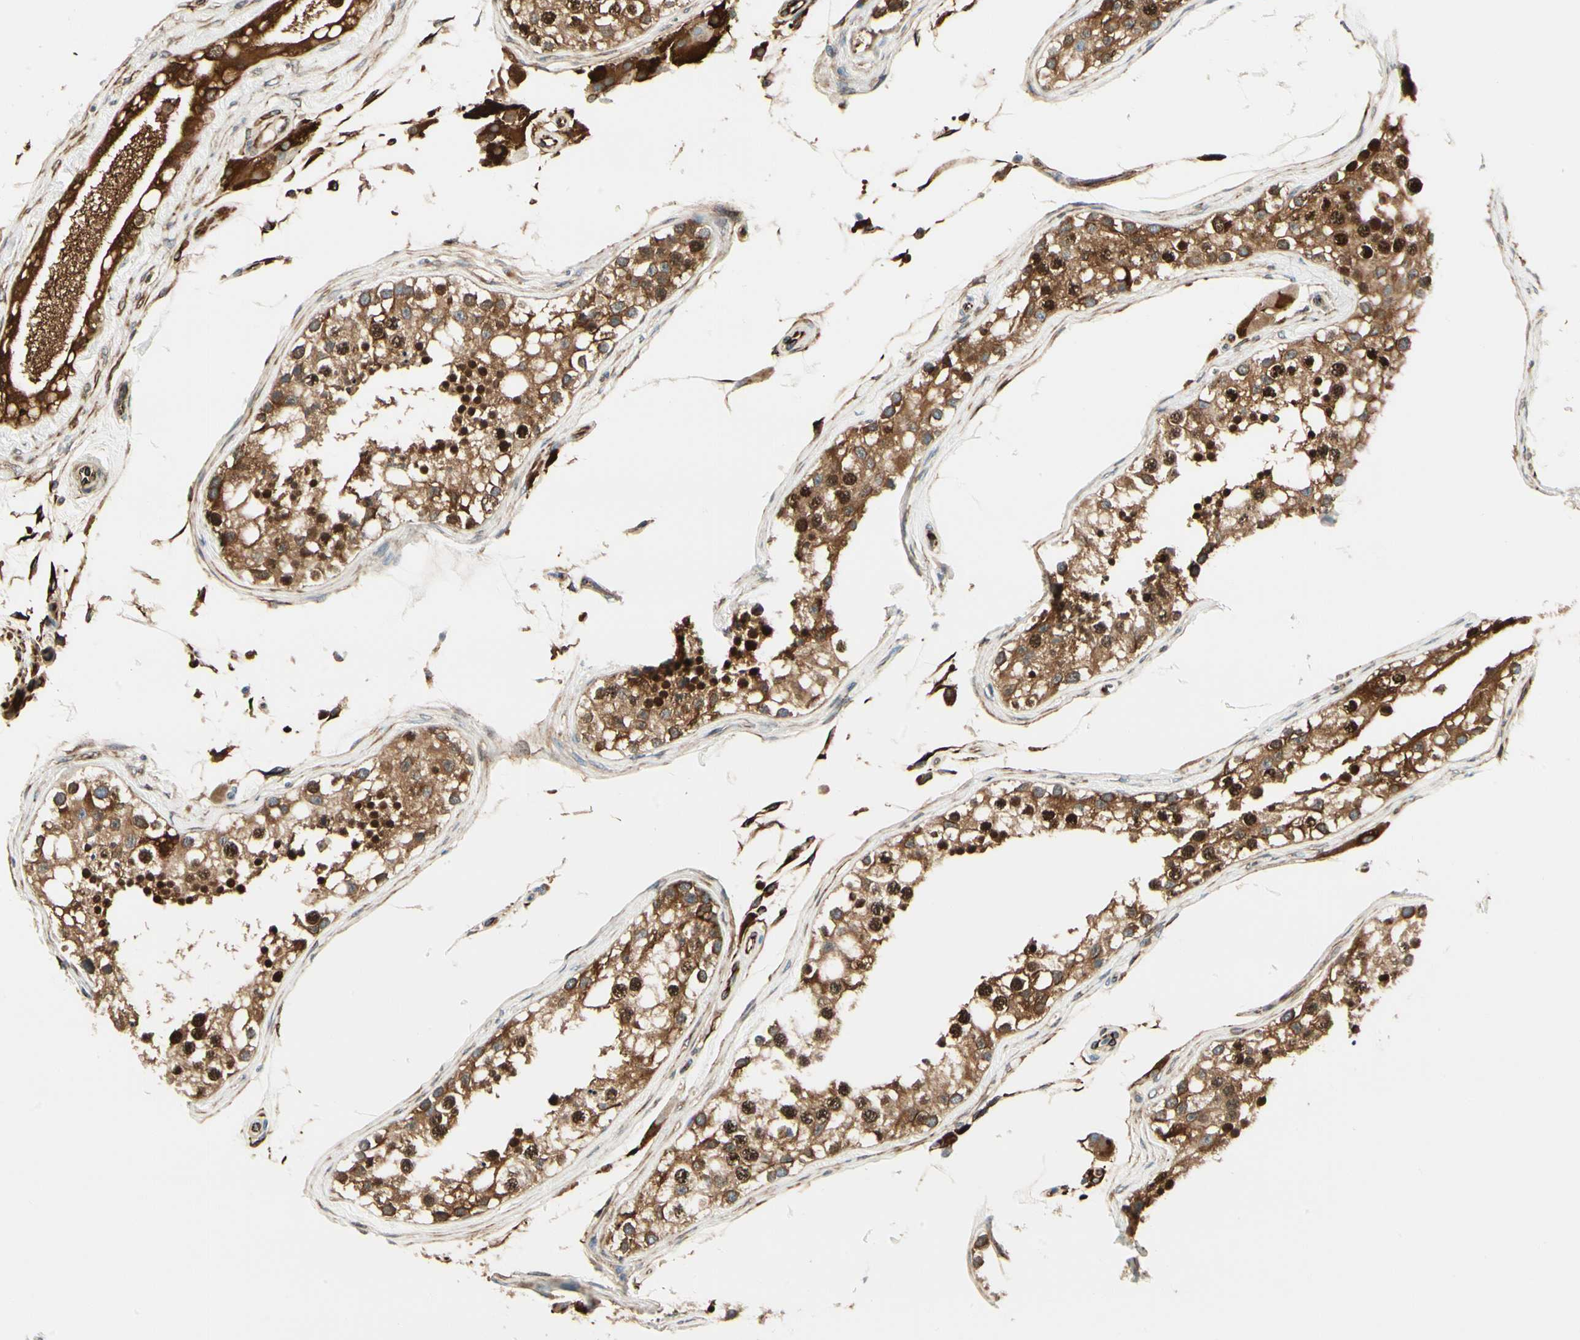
{"staining": {"intensity": "strong", "quantity": ">75%", "location": "cytoplasmic/membranous,nuclear"}, "tissue": "testis", "cell_type": "Cells in seminiferous ducts", "image_type": "normal", "snomed": [{"axis": "morphology", "description": "Normal tissue, NOS"}, {"axis": "topography", "description": "Testis"}], "caption": "A high amount of strong cytoplasmic/membranous,nuclear positivity is identified in about >75% of cells in seminiferous ducts in normal testis.", "gene": "FTH1", "patient": {"sex": "male", "age": 68}}